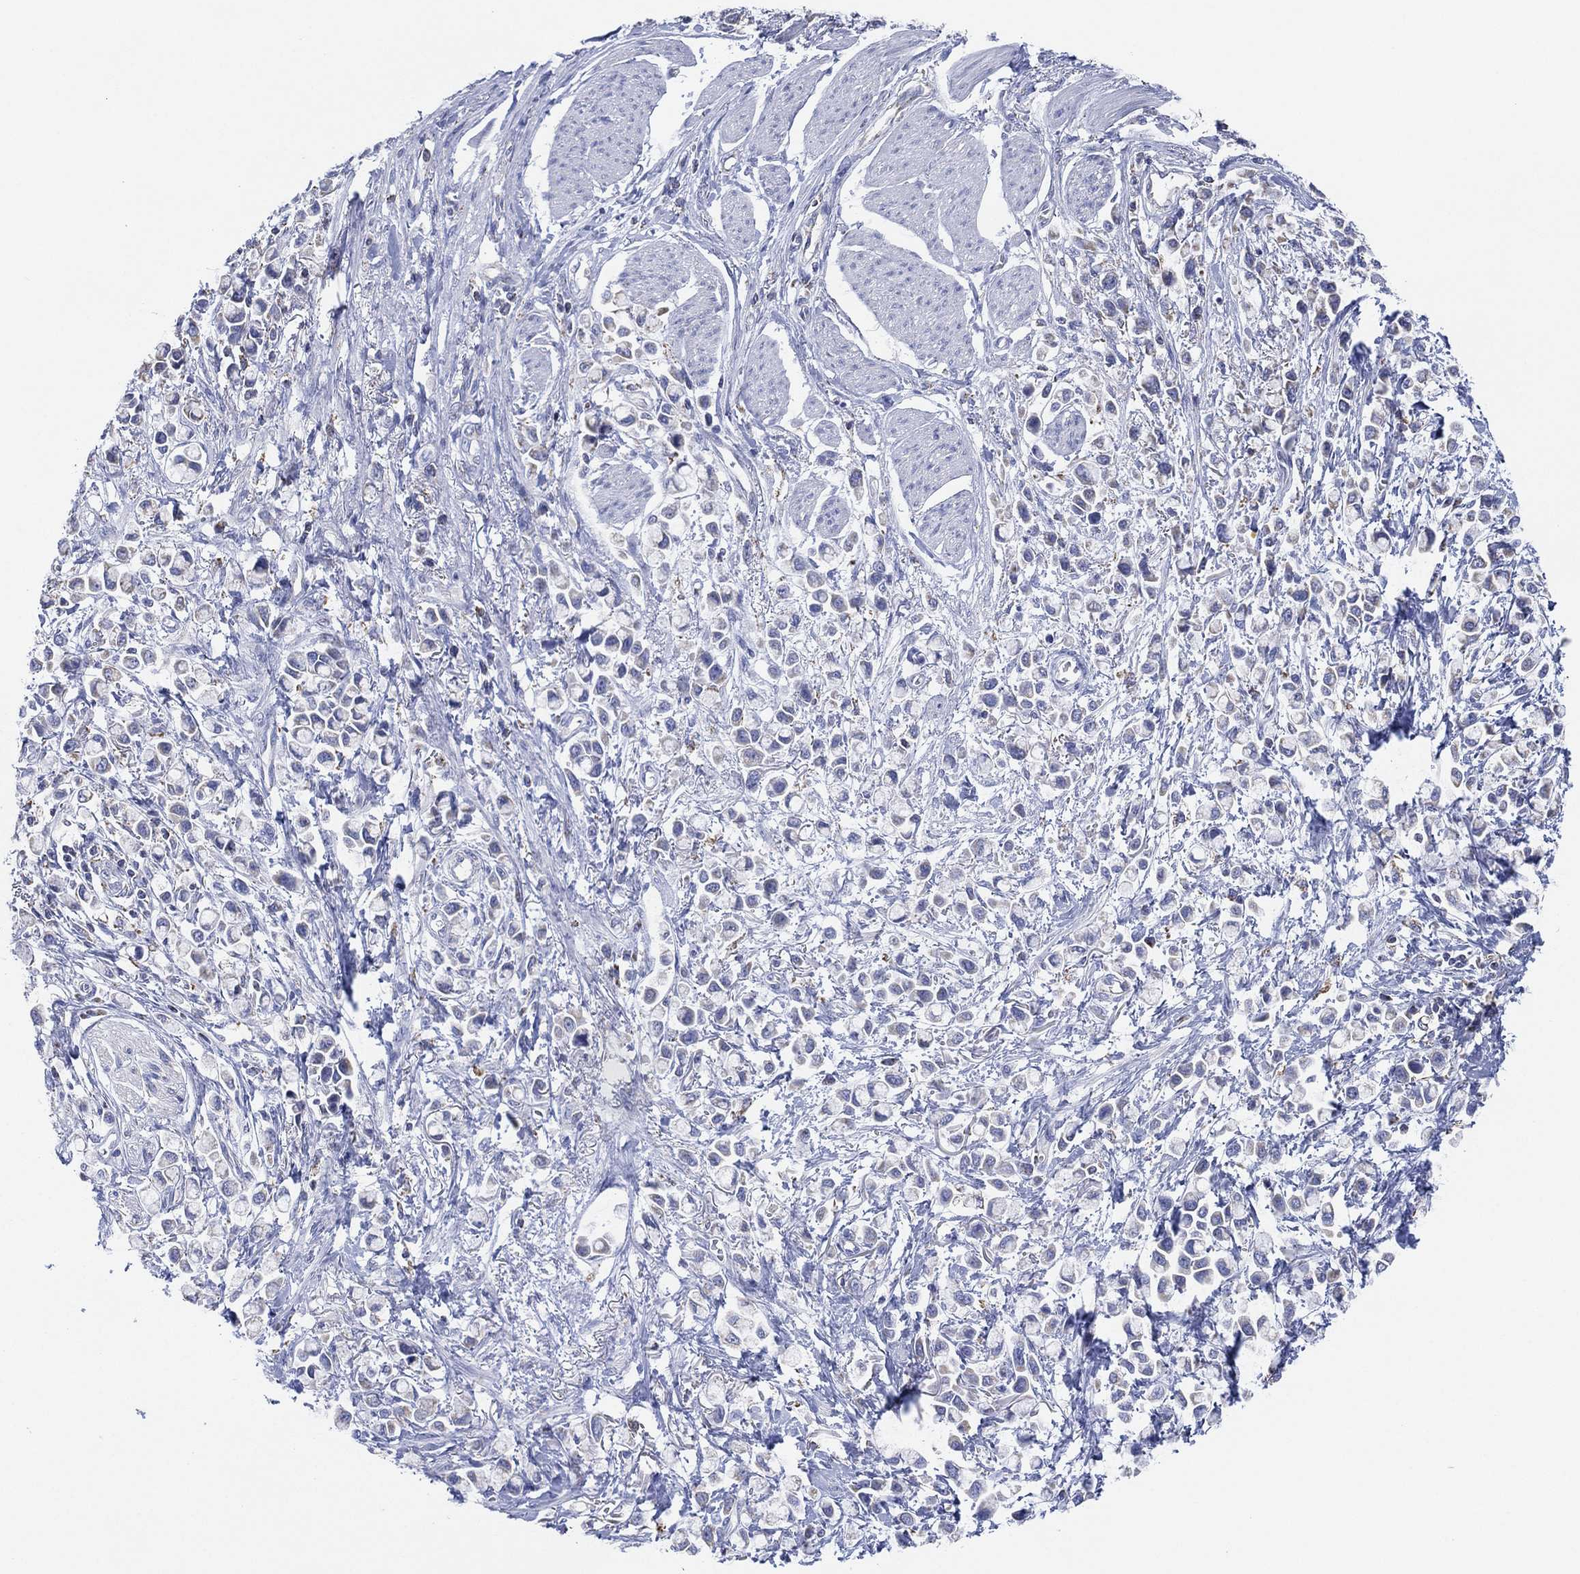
{"staining": {"intensity": "negative", "quantity": "none", "location": "none"}, "tissue": "stomach cancer", "cell_type": "Tumor cells", "image_type": "cancer", "snomed": [{"axis": "morphology", "description": "Adenocarcinoma, NOS"}, {"axis": "topography", "description": "Stomach"}], "caption": "This is a photomicrograph of IHC staining of stomach cancer (adenocarcinoma), which shows no expression in tumor cells.", "gene": "CFTR", "patient": {"sex": "female", "age": 81}}